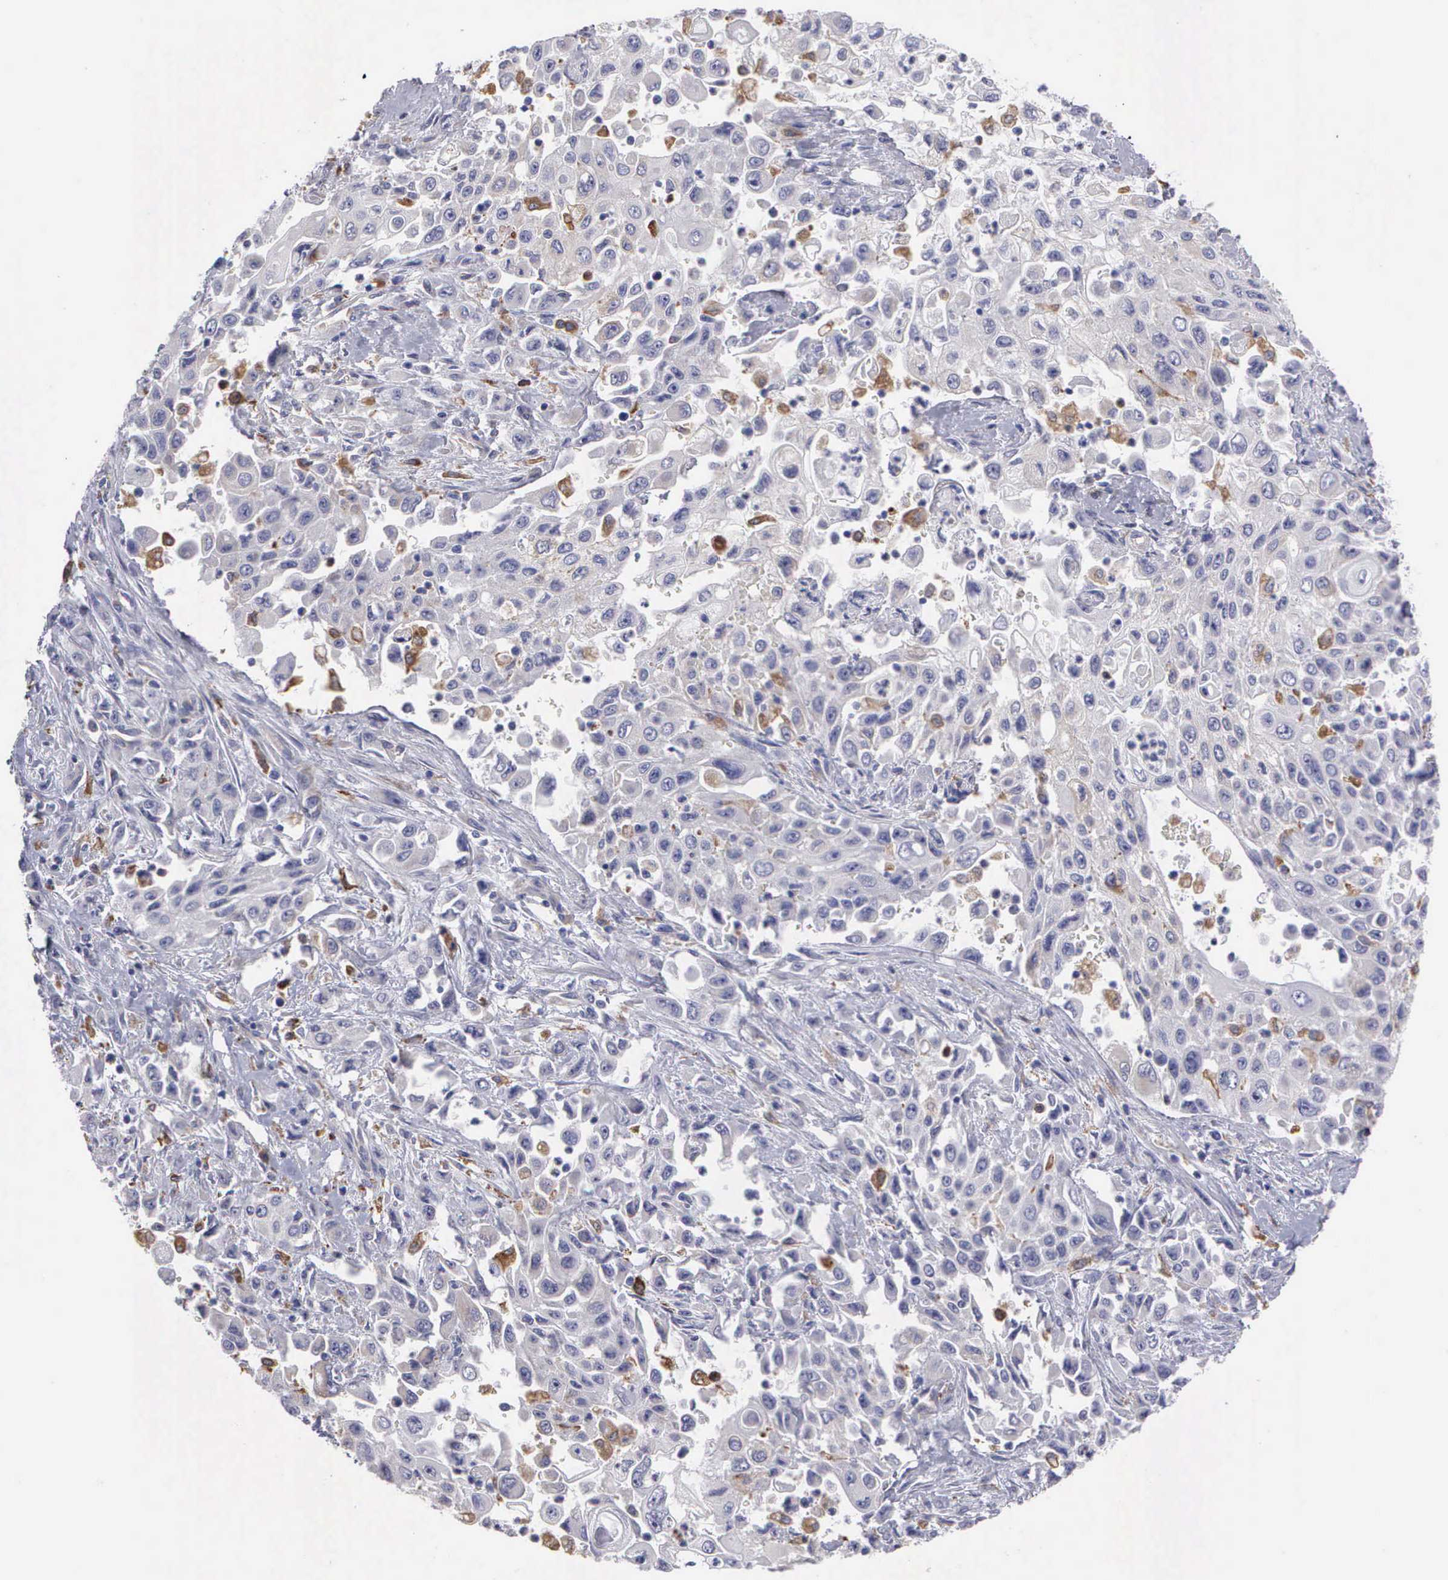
{"staining": {"intensity": "weak", "quantity": "<25%", "location": "cytoplasmic/membranous"}, "tissue": "pancreatic cancer", "cell_type": "Tumor cells", "image_type": "cancer", "snomed": [{"axis": "morphology", "description": "Adenocarcinoma, NOS"}, {"axis": "topography", "description": "Pancreas"}], "caption": "There is no significant positivity in tumor cells of pancreatic cancer (adenocarcinoma). The staining is performed using DAB (3,3'-diaminobenzidine) brown chromogen with nuclei counter-stained in using hematoxylin.", "gene": "TYRP1", "patient": {"sex": "male", "age": 70}}